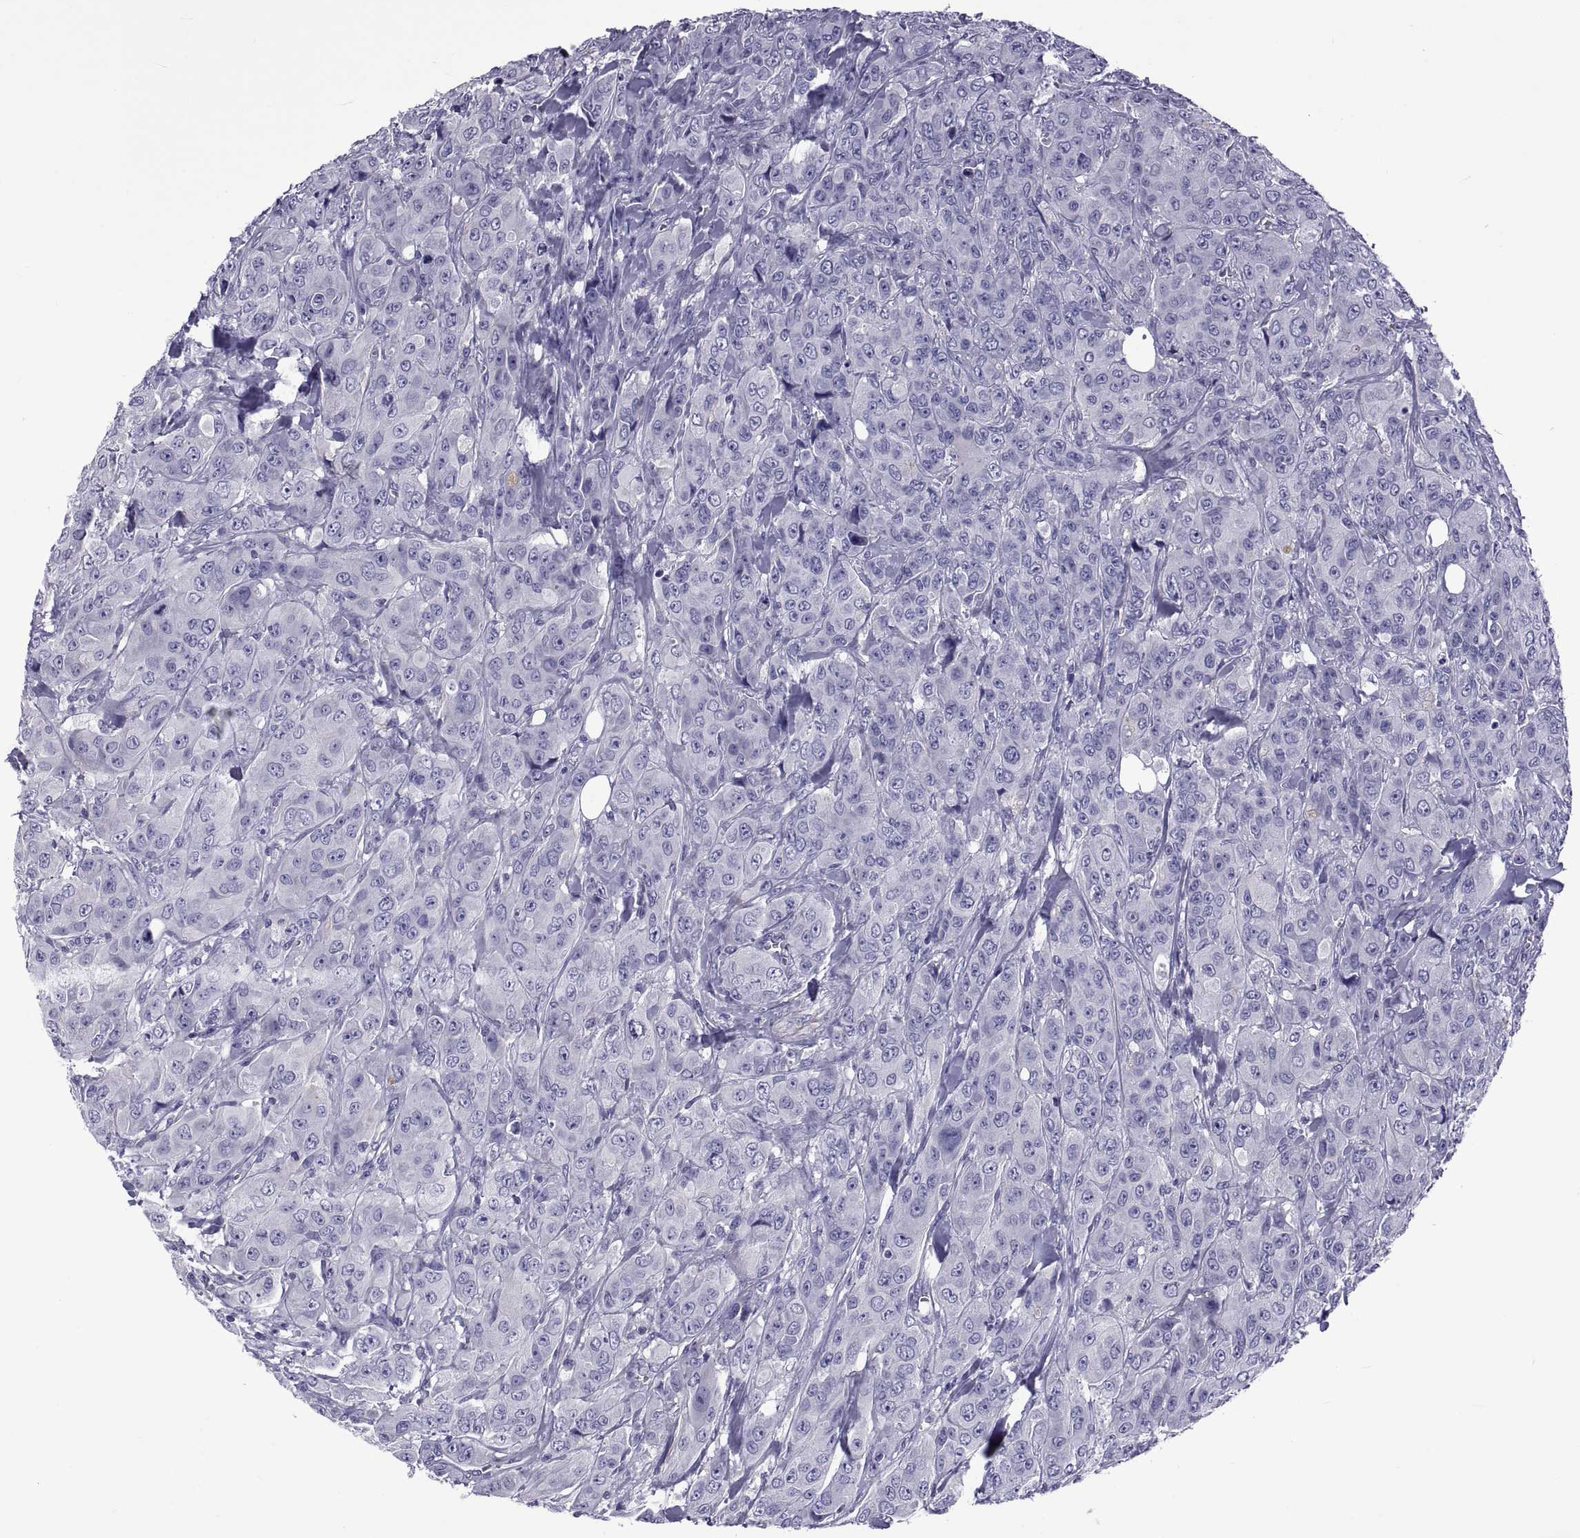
{"staining": {"intensity": "negative", "quantity": "none", "location": "none"}, "tissue": "breast cancer", "cell_type": "Tumor cells", "image_type": "cancer", "snomed": [{"axis": "morphology", "description": "Duct carcinoma"}, {"axis": "topography", "description": "Breast"}], "caption": "IHC photomicrograph of breast cancer (invasive ductal carcinoma) stained for a protein (brown), which reveals no positivity in tumor cells.", "gene": "TMC3", "patient": {"sex": "female", "age": 43}}